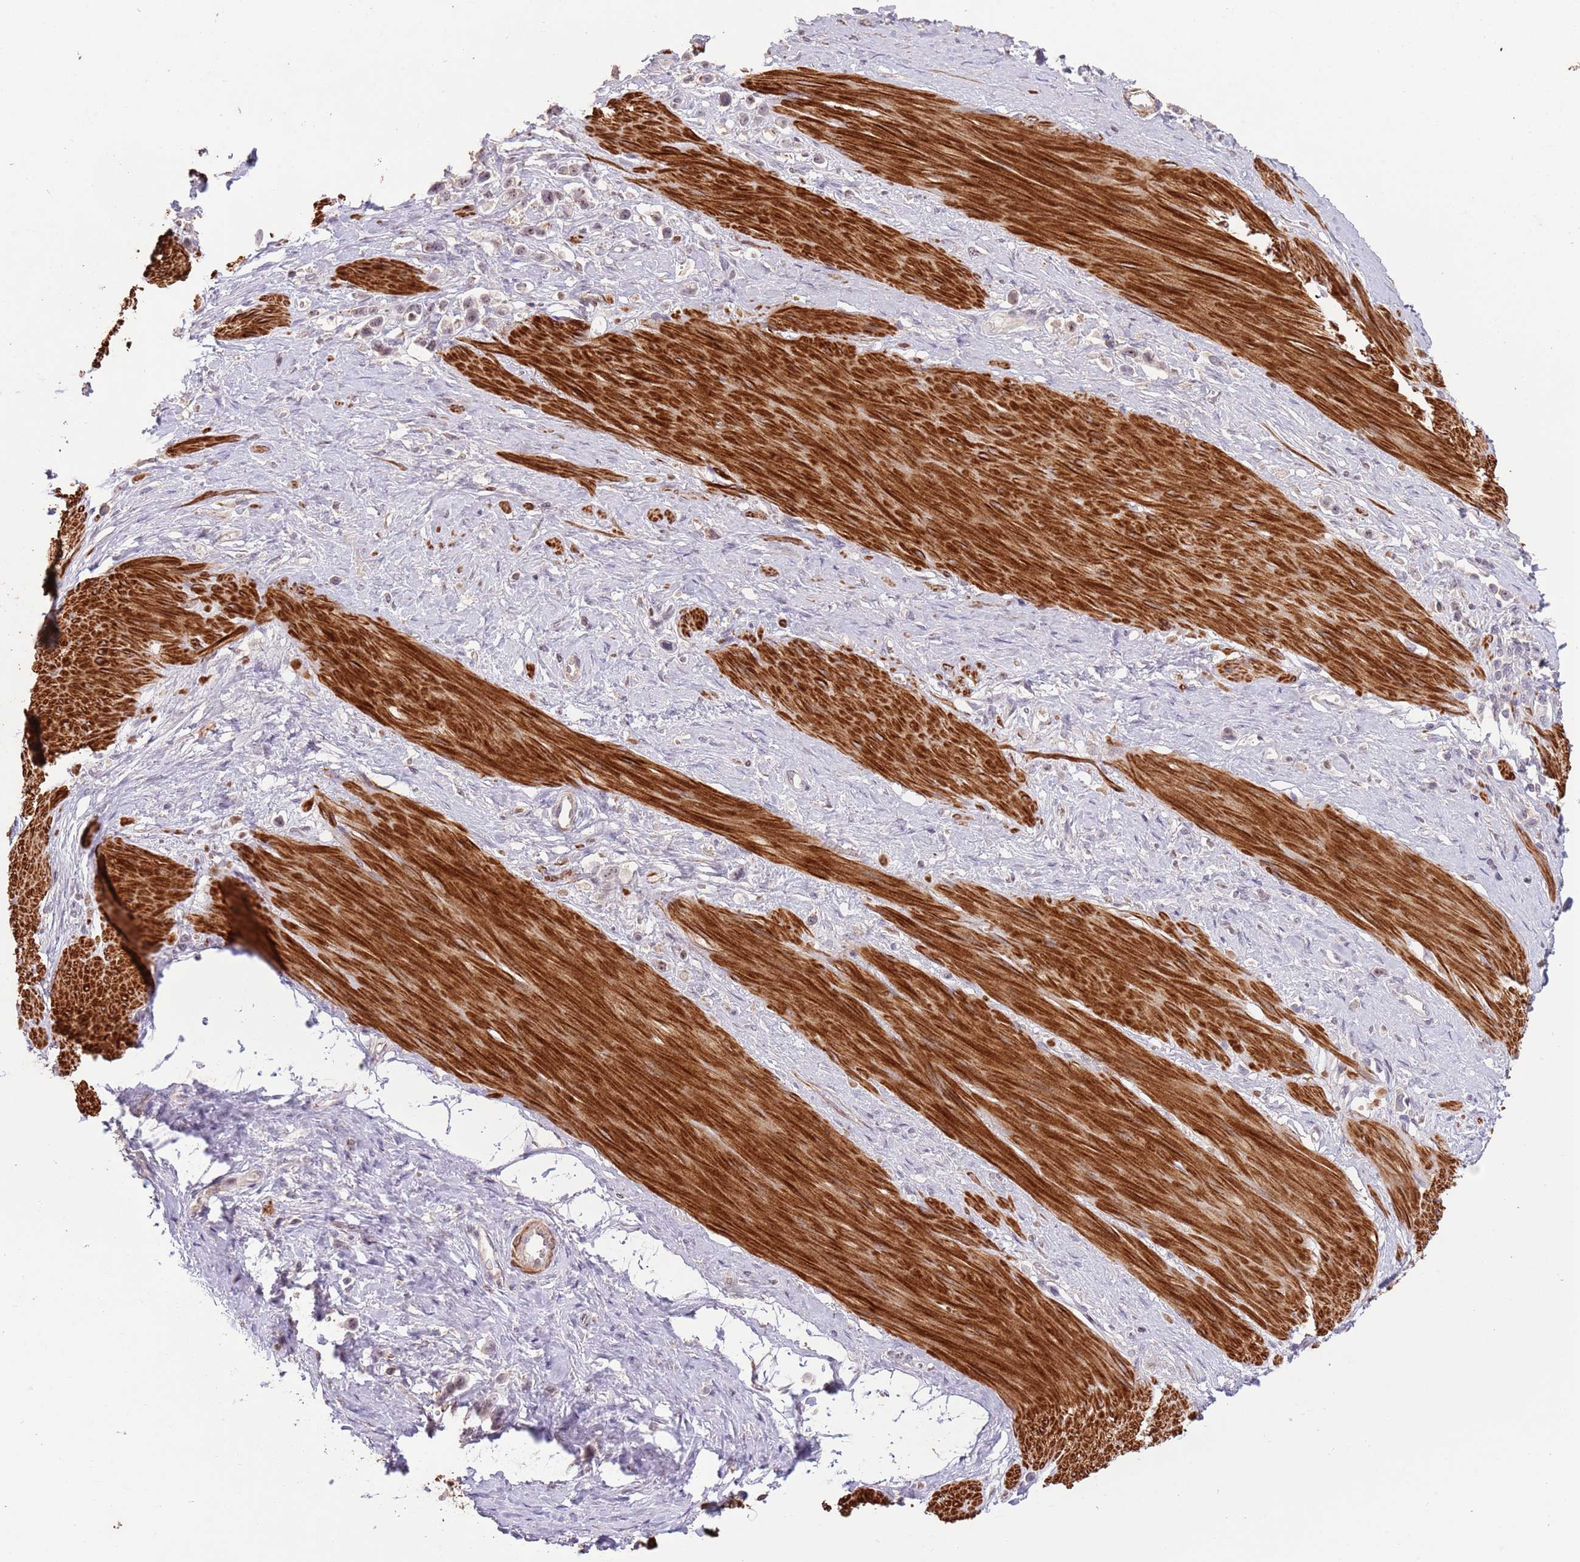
{"staining": {"intensity": "weak", "quantity": "<25%", "location": "nuclear"}, "tissue": "stomach cancer", "cell_type": "Tumor cells", "image_type": "cancer", "snomed": [{"axis": "morphology", "description": "Adenocarcinoma, NOS"}, {"axis": "topography", "description": "Stomach"}], "caption": "A histopathology image of human stomach cancer (adenocarcinoma) is negative for staining in tumor cells. (Stains: DAB (3,3'-diaminobenzidine) IHC with hematoxylin counter stain, Microscopy: brightfield microscopy at high magnification).", "gene": "ADTRP", "patient": {"sex": "female", "age": 65}}